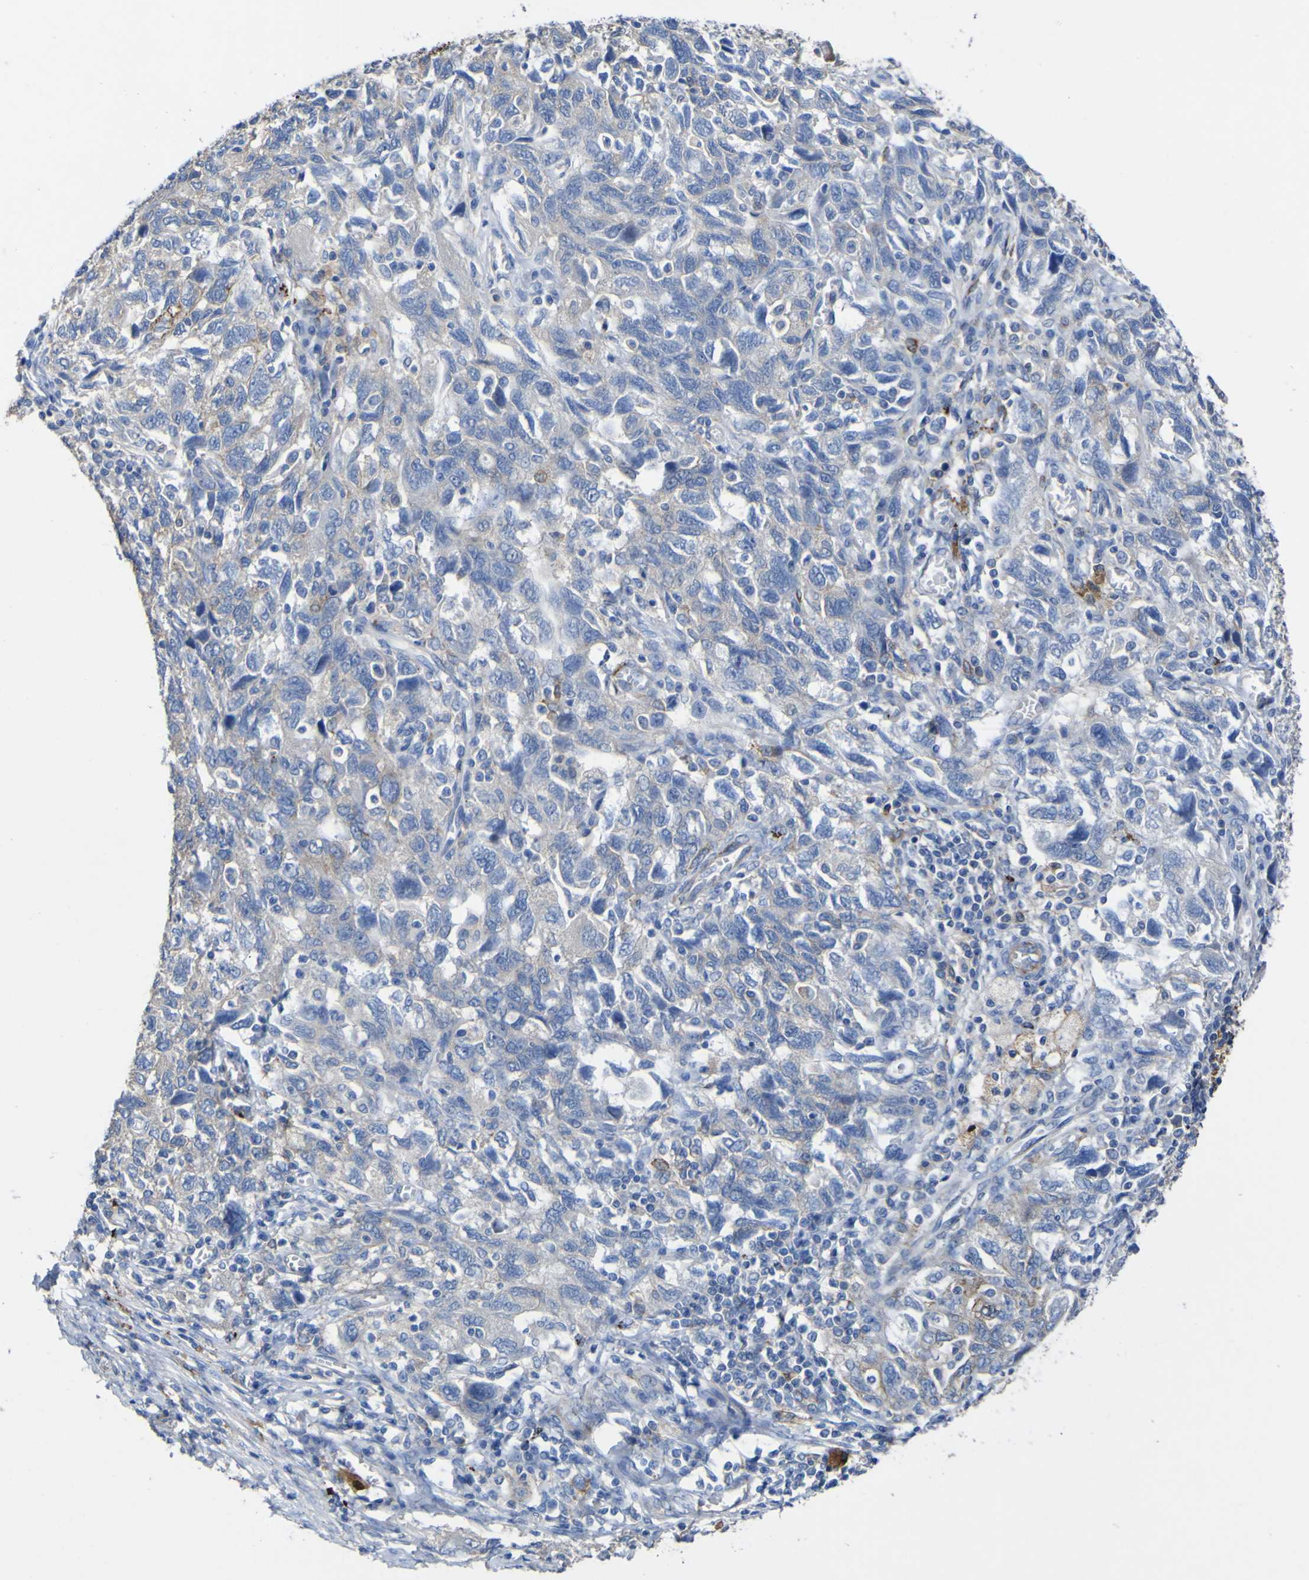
{"staining": {"intensity": "negative", "quantity": "none", "location": "none"}, "tissue": "ovarian cancer", "cell_type": "Tumor cells", "image_type": "cancer", "snomed": [{"axis": "morphology", "description": "Carcinoma, NOS"}, {"axis": "morphology", "description": "Cystadenocarcinoma, serous, NOS"}, {"axis": "topography", "description": "Ovary"}], "caption": "Immunohistochemistry (IHC) of ovarian cancer (carcinoma) exhibits no positivity in tumor cells.", "gene": "AGO4", "patient": {"sex": "female", "age": 69}}